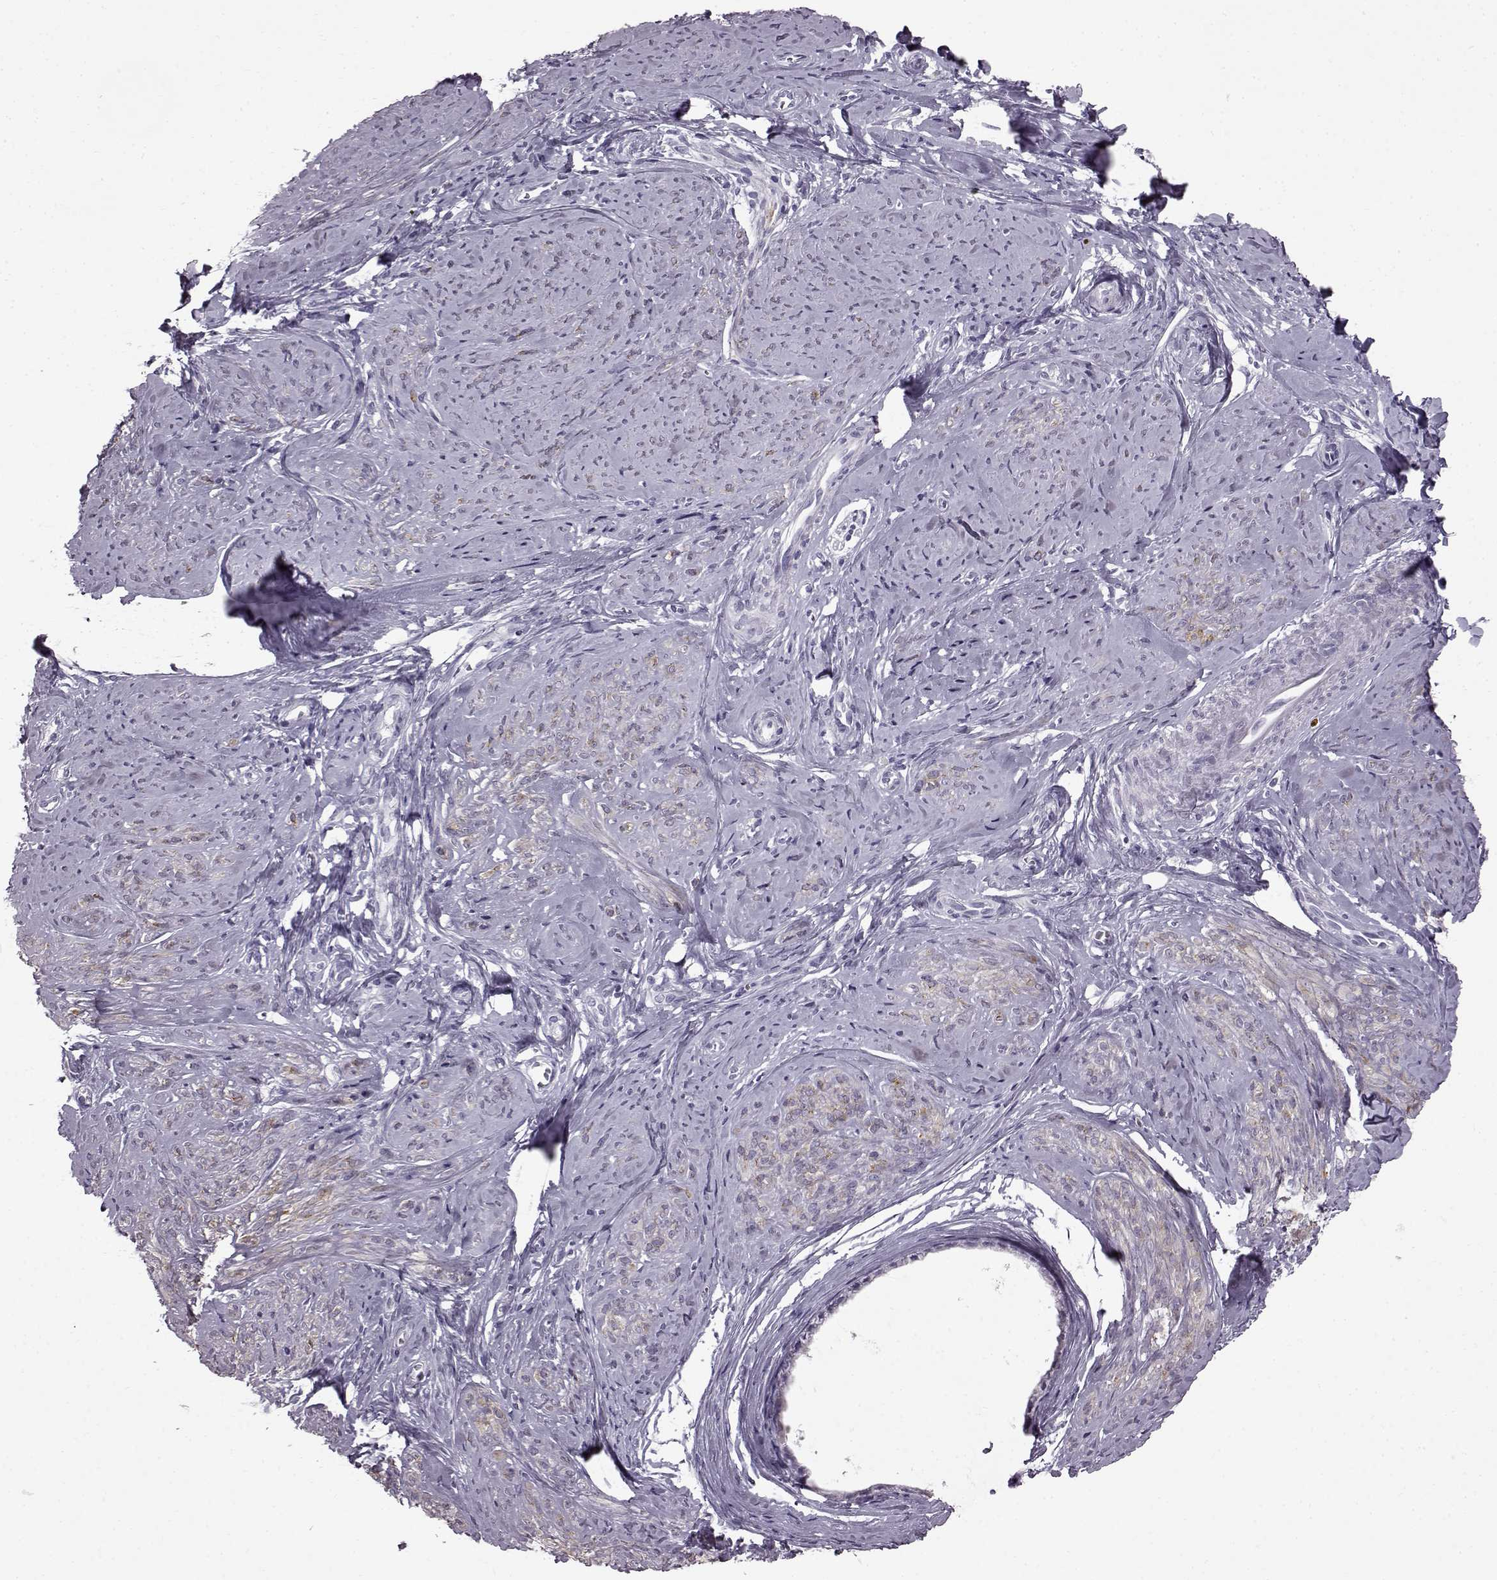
{"staining": {"intensity": "negative", "quantity": "none", "location": "none"}, "tissue": "smooth muscle", "cell_type": "Smooth muscle cells", "image_type": "normal", "snomed": [{"axis": "morphology", "description": "Normal tissue, NOS"}, {"axis": "topography", "description": "Smooth muscle"}], "caption": "Immunohistochemistry micrograph of normal smooth muscle: smooth muscle stained with DAB reveals no significant protein expression in smooth muscle cells.", "gene": "SLC28A2", "patient": {"sex": "female", "age": 48}}